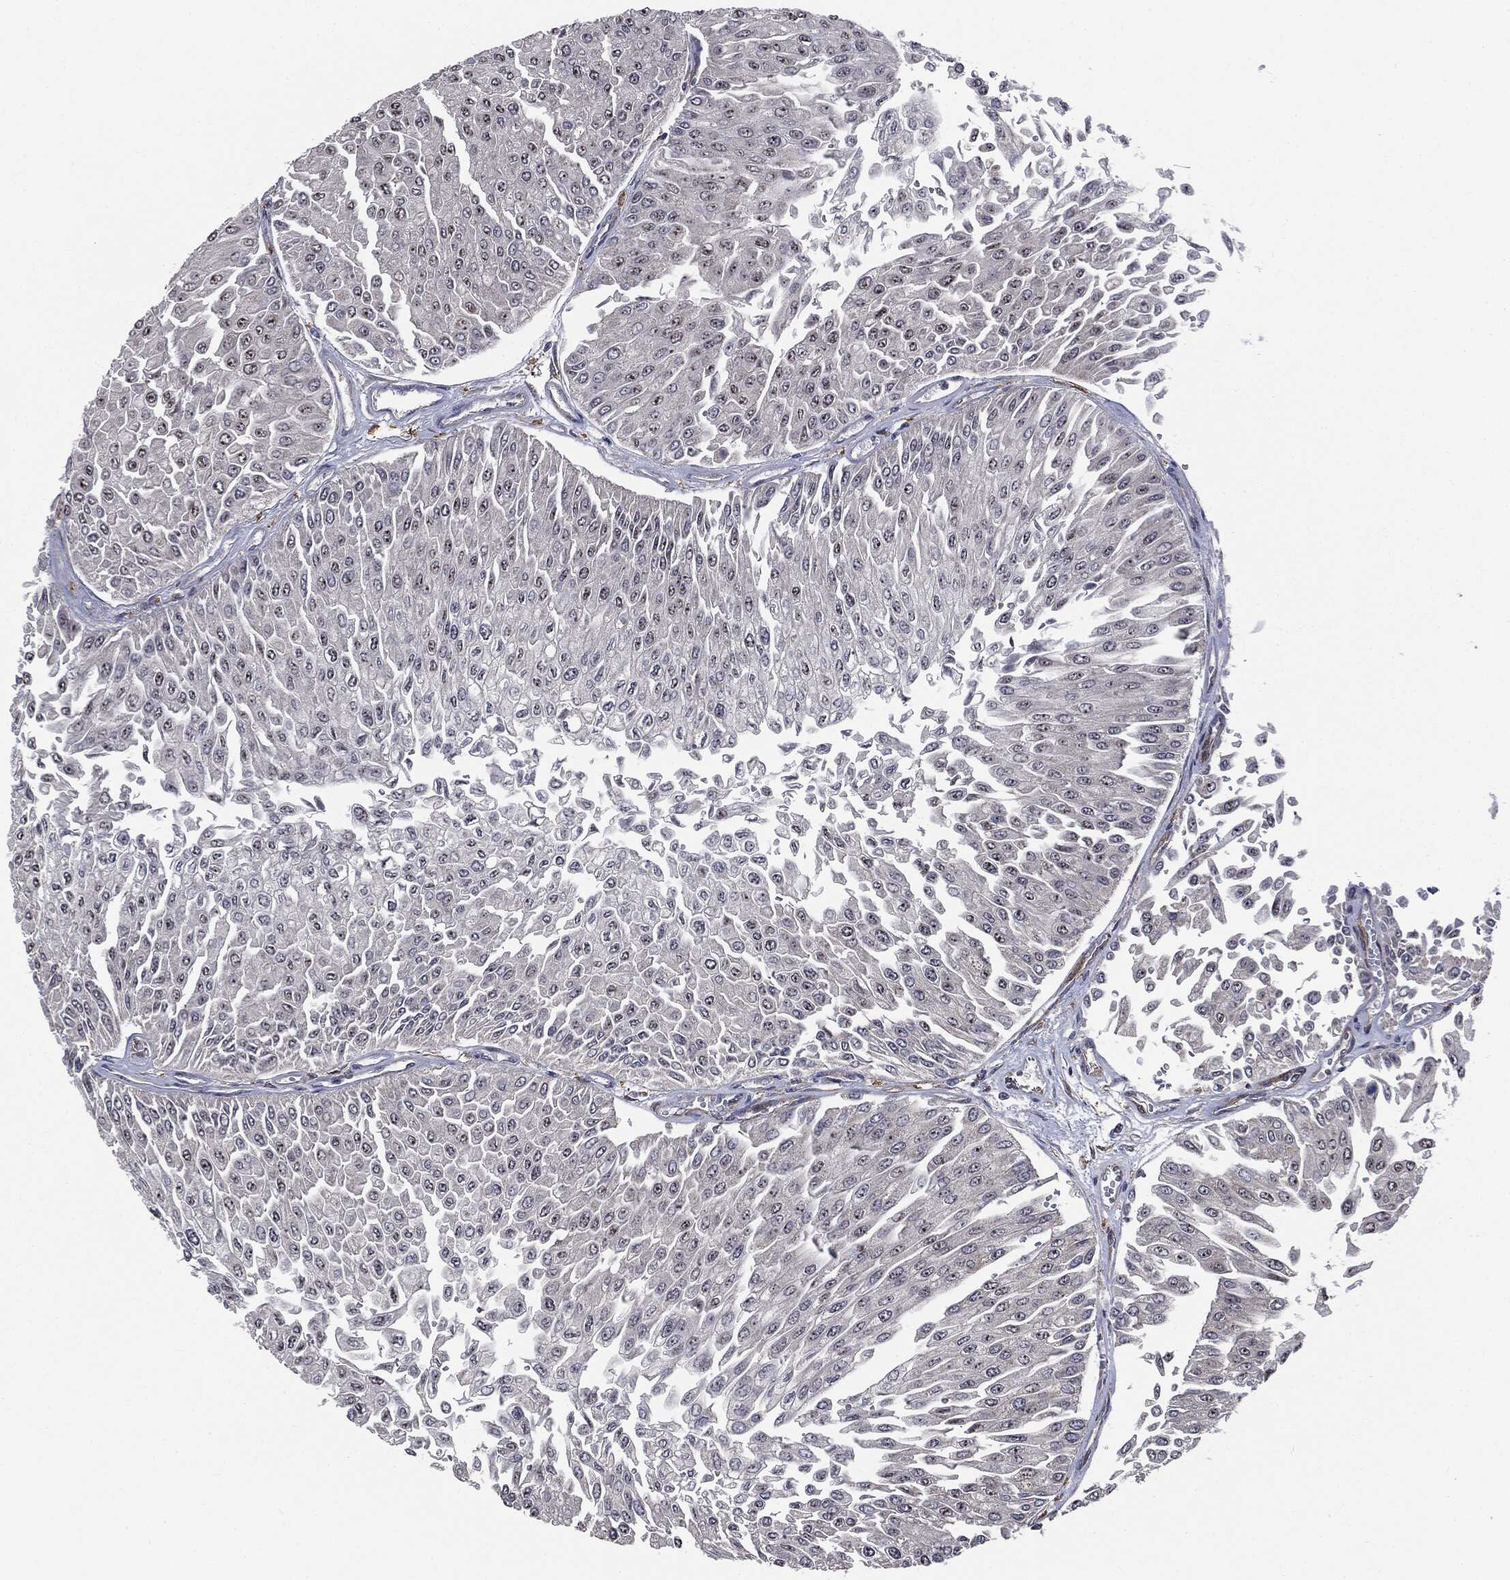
{"staining": {"intensity": "moderate", "quantity": "<25%", "location": "nuclear"}, "tissue": "urothelial cancer", "cell_type": "Tumor cells", "image_type": "cancer", "snomed": [{"axis": "morphology", "description": "Urothelial carcinoma, Low grade"}, {"axis": "topography", "description": "Urinary bladder"}], "caption": "A brown stain shows moderate nuclear positivity of a protein in human urothelial cancer tumor cells. (DAB IHC with brightfield microscopy, high magnification).", "gene": "TRMT1L", "patient": {"sex": "male", "age": 67}}